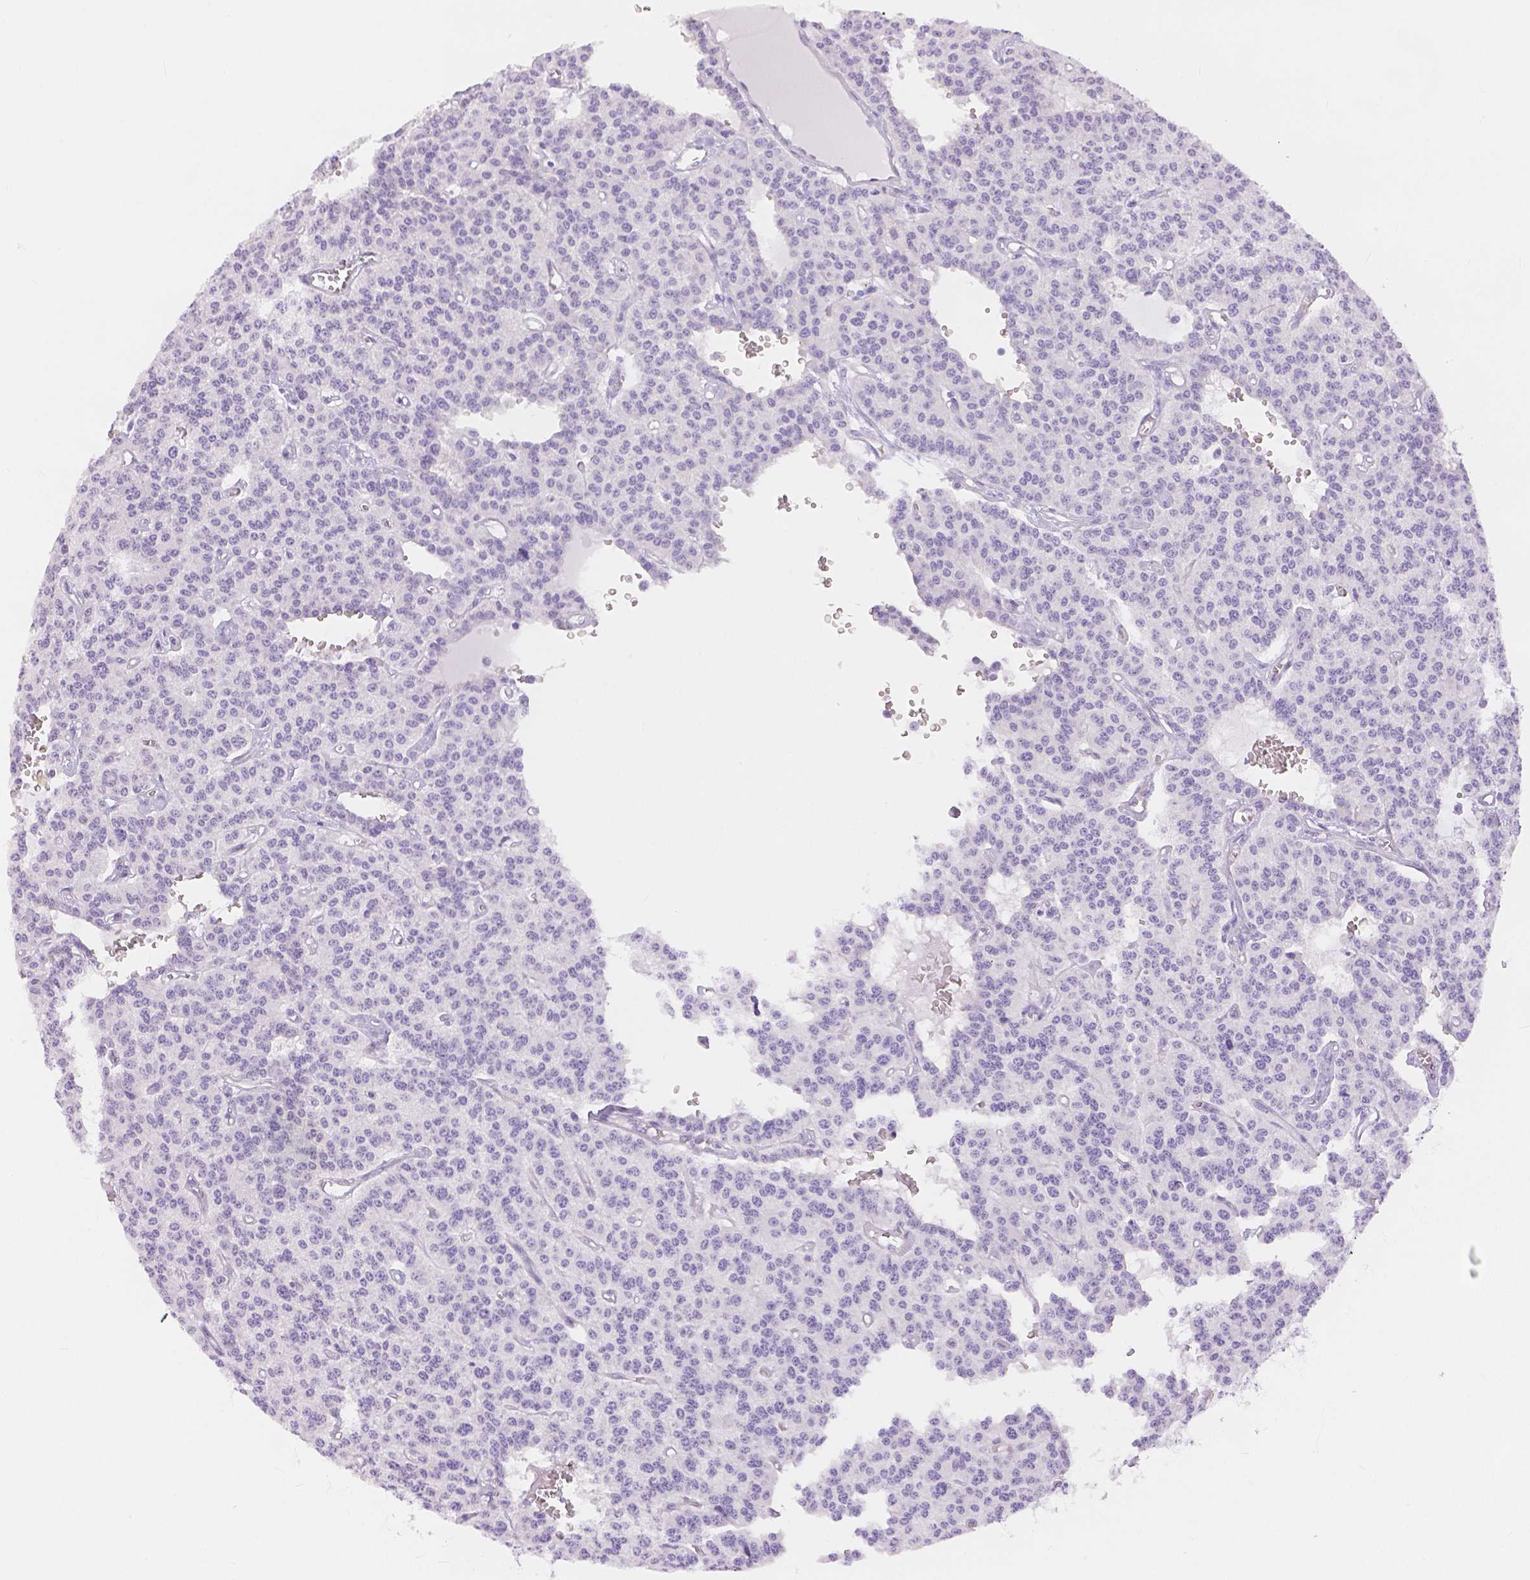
{"staining": {"intensity": "negative", "quantity": "none", "location": "none"}, "tissue": "carcinoid", "cell_type": "Tumor cells", "image_type": "cancer", "snomed": [{"axis": "morphology", "description": "Carcinoid, malignant, NOS"}, {"axis": "topography", "description": "Lung"}], "caption": "Tumor cells are negative for protein expression in human carcinoid. (DAB immunohistochemistry, high magnification).", "gene": "SLC27A5", "patient": {"sex": "female", "age": 71}}